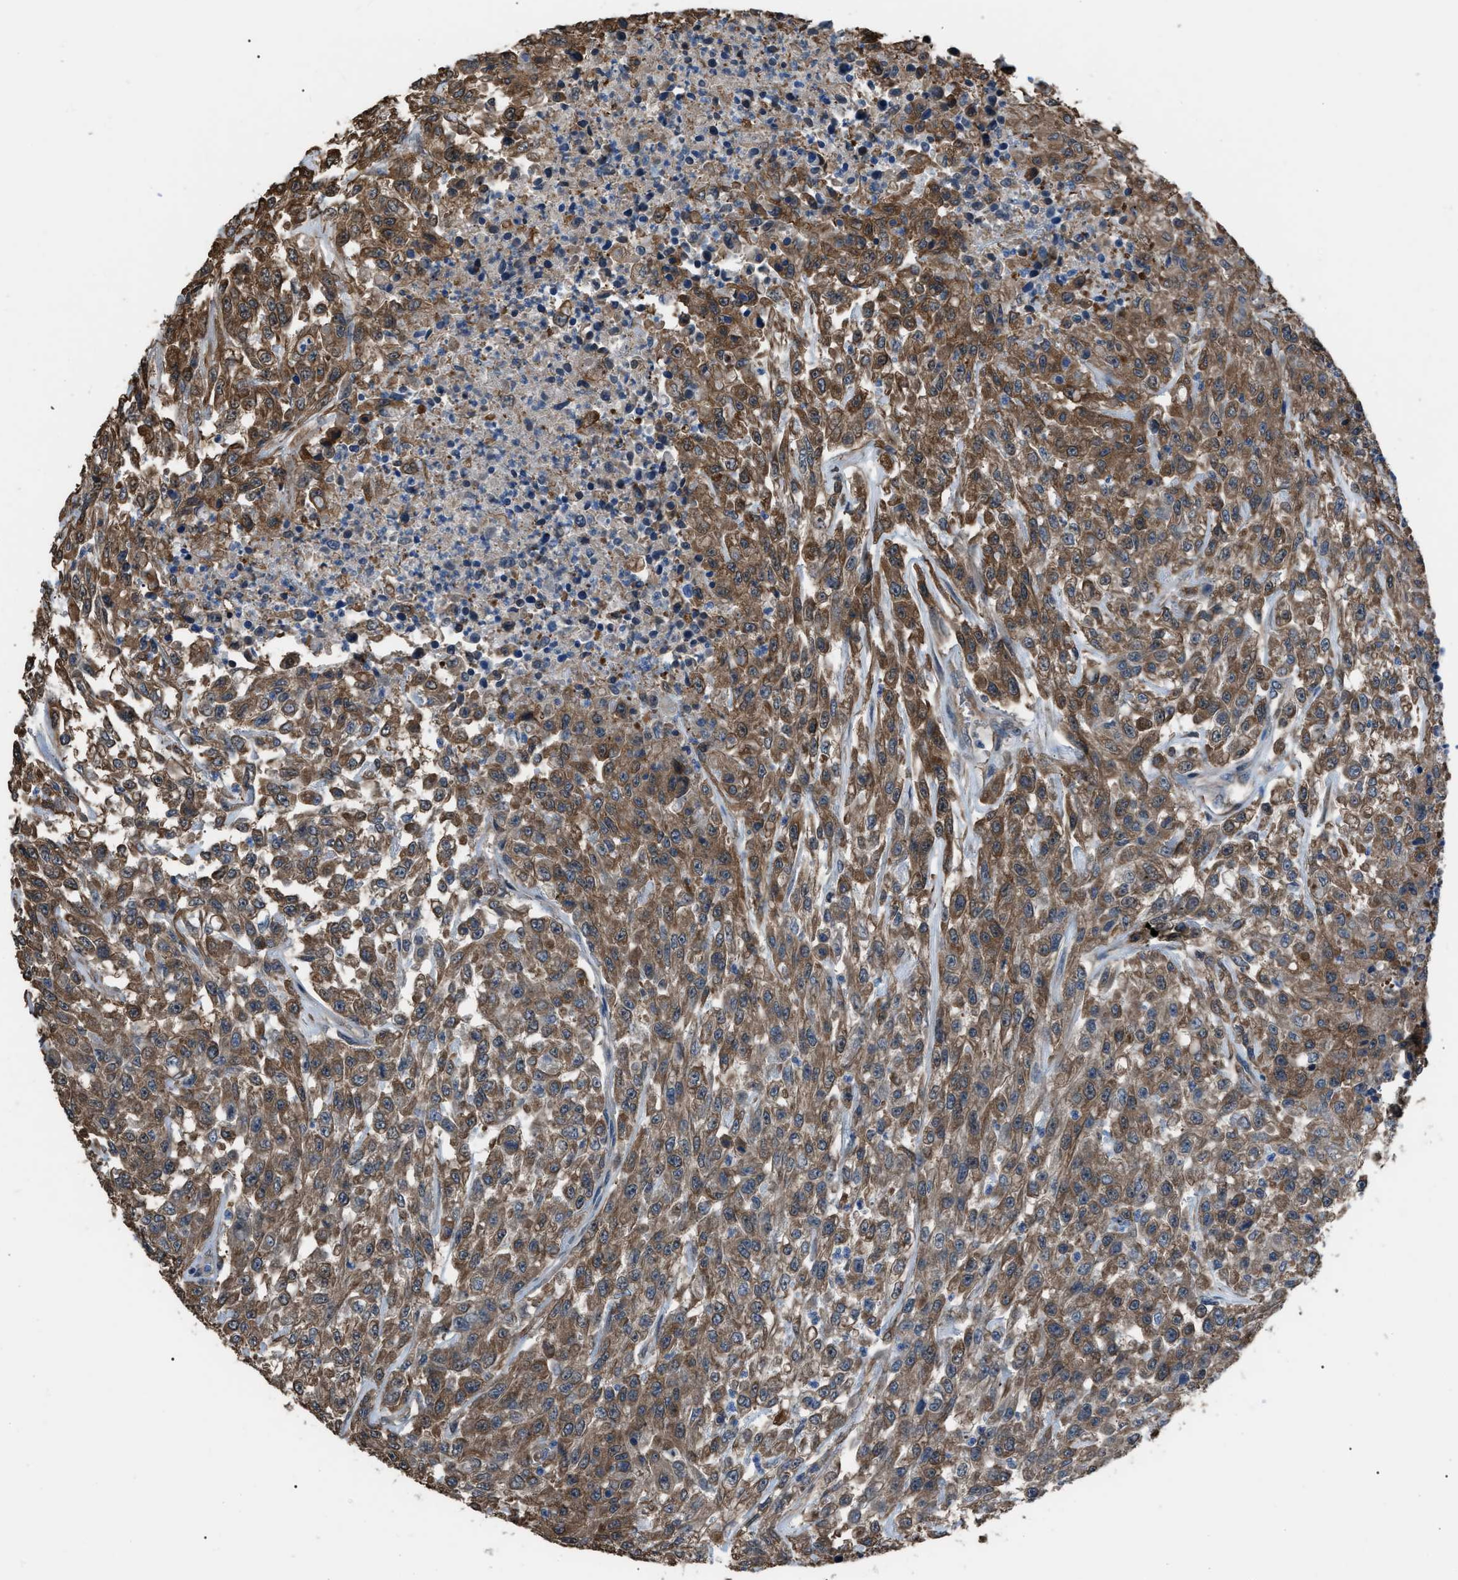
{"staining": {"intensity": "moderate", "quantity": ">75%", "location": "cytoplasmic/membranous"}, "tissue": "urothelial cancer", "cell_type": "Tumor cells", "image_type": "cancer", "snomed": [{"axis": "morphology", "description": "Urothelial carcinoma, High grade"}, {"axis": "topography", "description": "Urinary bladder"}], "caption": "Immunohistochemical staining of human urothelial carcinoma (high-grade) demonstrates medium levels of moderate cytoplasmic/membranous protein staining in approximately >75% of tumor cells.", "gene": "PDCD5", "patient": {"sex": "male", "age": 46}}